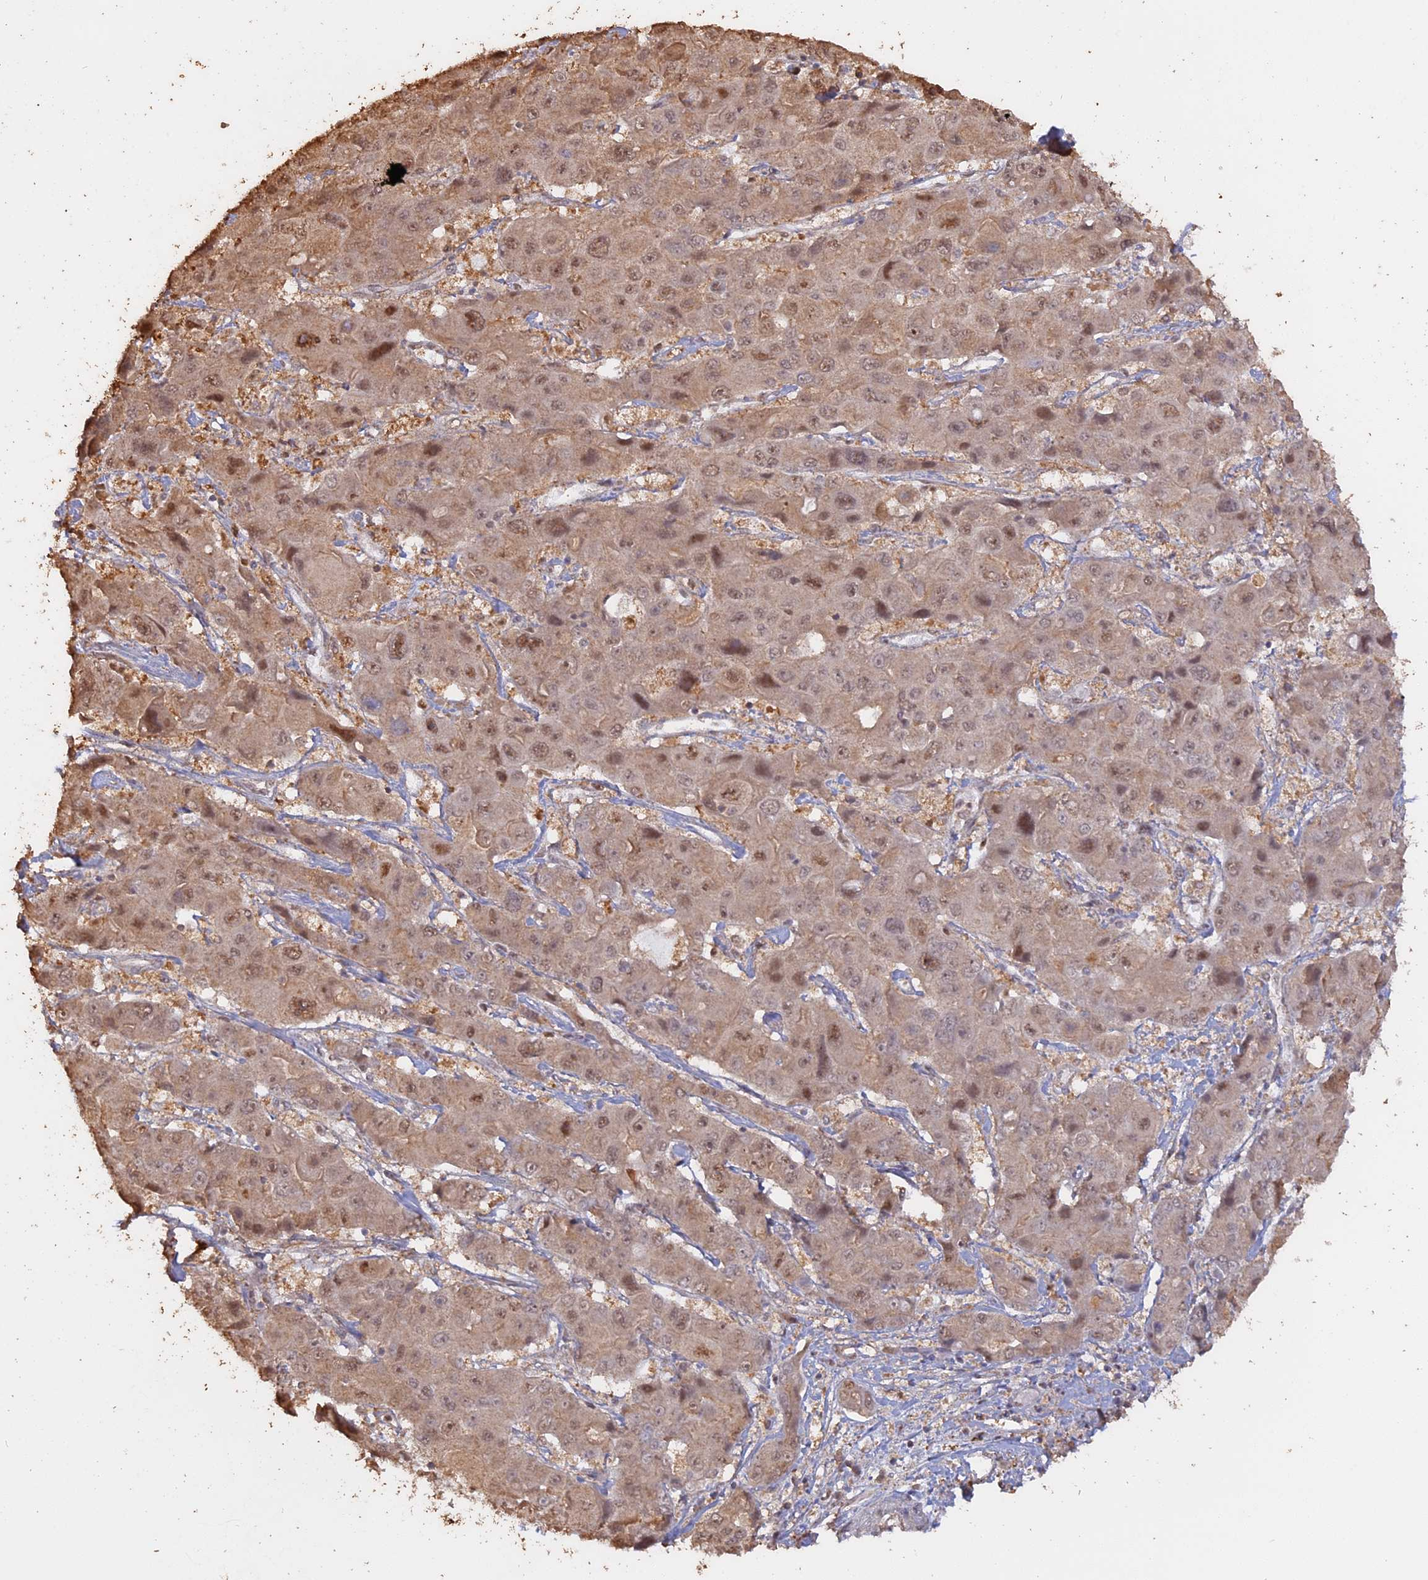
{"staining": {"intensity": "moderate", "quantity": ">75%", "location": "nuclear"}, "tissue": "liver cancer", "cell_type": "Tumor cells", "image_type": "cancer", "snomed": [{"axis": "morphology", "description": "Cholangiocarcinoma"}, {"axis": "topography", "description": "Liver"}], "caption": "A brown stain labels moderate nuclear expression of a protein in liver cholangiocarcinoma tumor cells.", "gene": "PSMC6", "patient": {"sex": "male", "age": 67}}